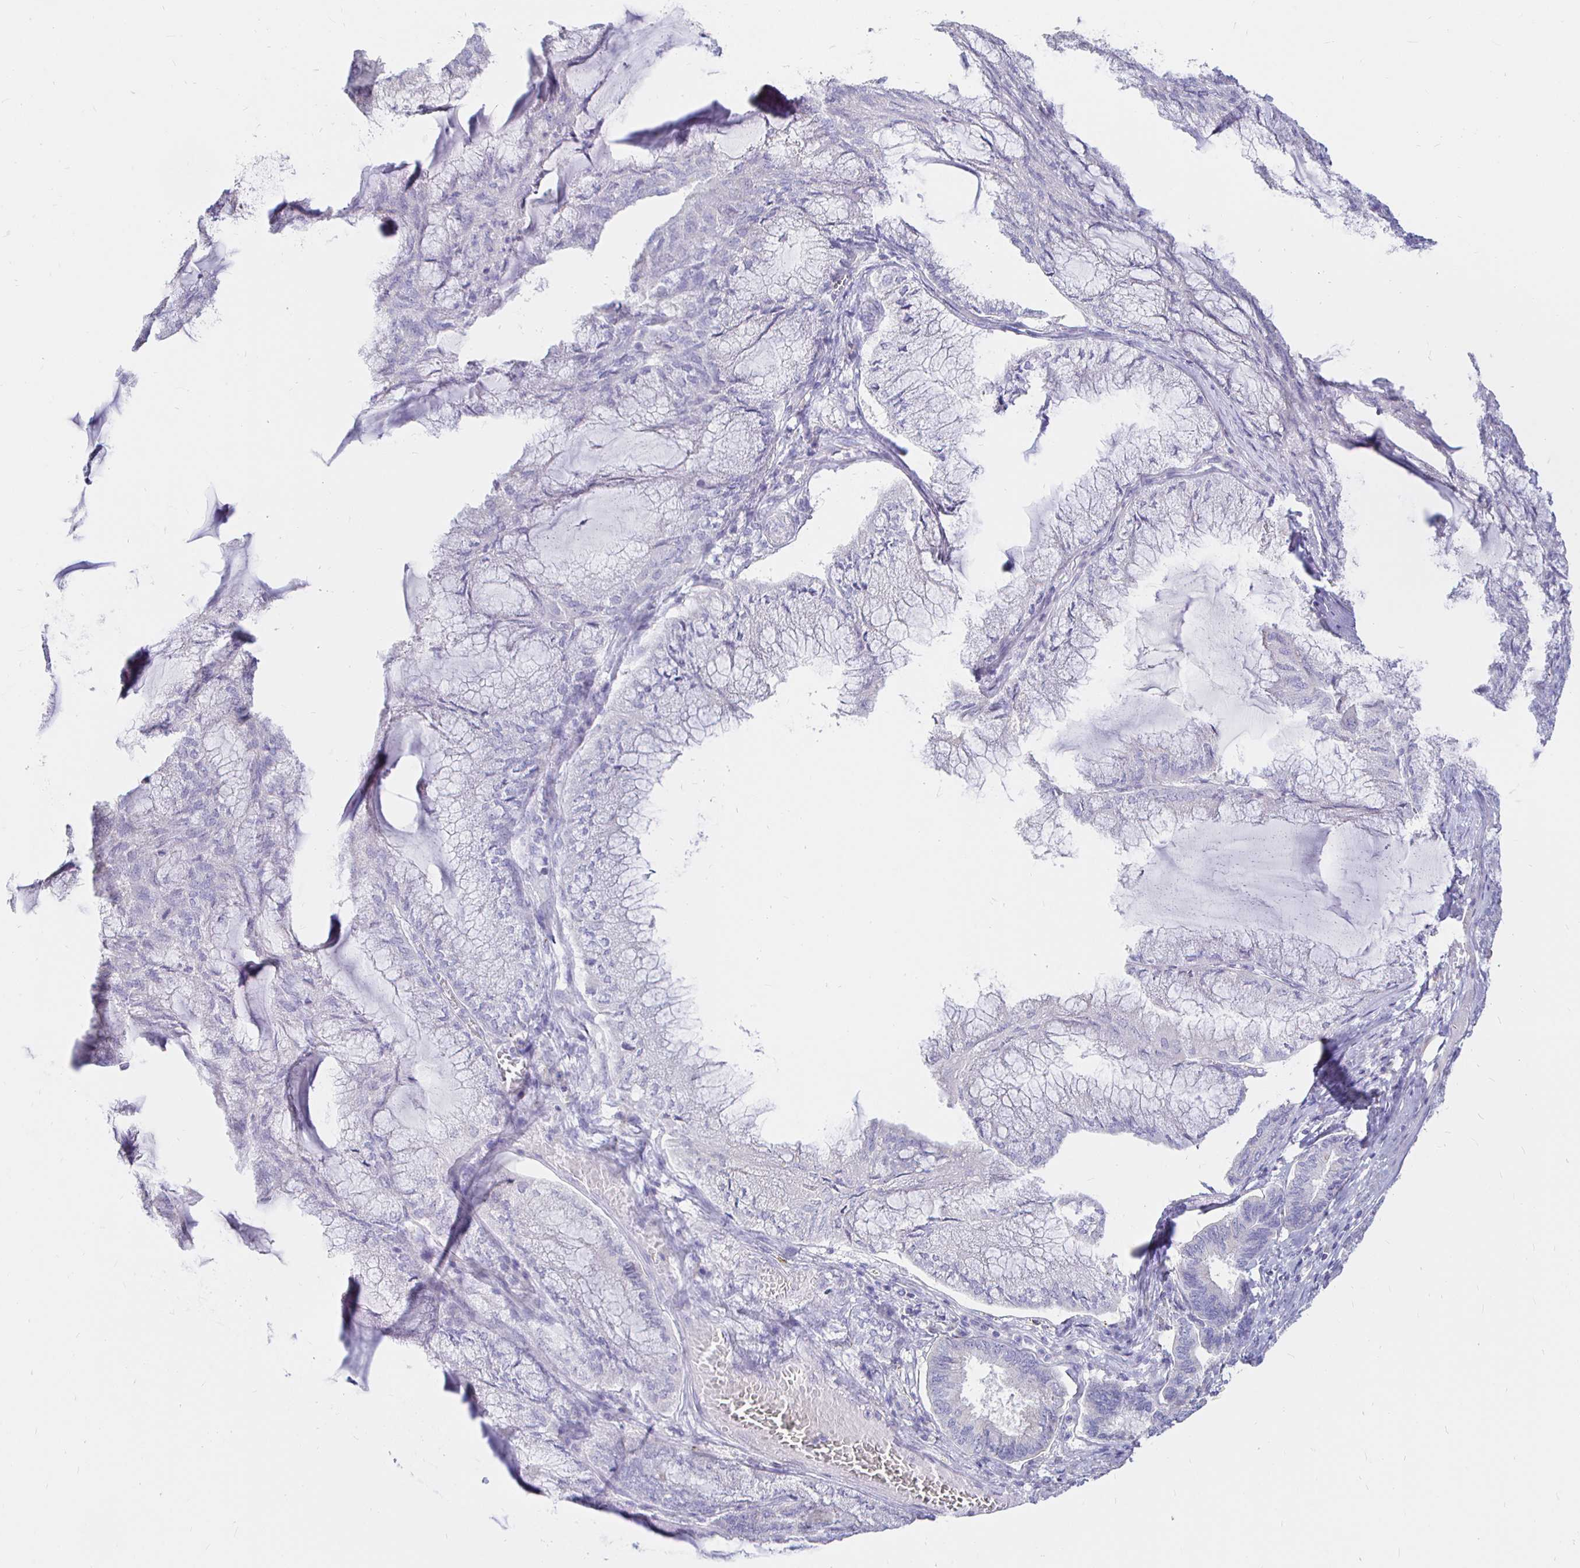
{"staining": {"intensity": "negative", "quantity": "none", "location": "none"}, "tissue": "endometrial cancer", "cell_type": "Tumor cells", "image_type": "cancer", "snomed": [{"axis": "morphology", "description": "Carcinoma, NOS"}, {"axis": "topography", "description": "Endometrium"}], "caption": "Endometrial carcinoma was stained to show a protein in brown. There is no significant expression in tumor cells. (Stains: DAB immunohistochemistry with hematoxylin counter stain, Microscopy: brightfield microscopy at high magnification).", "gene": "NECAB1", "patient": {"sex": "female", "age": 62}}